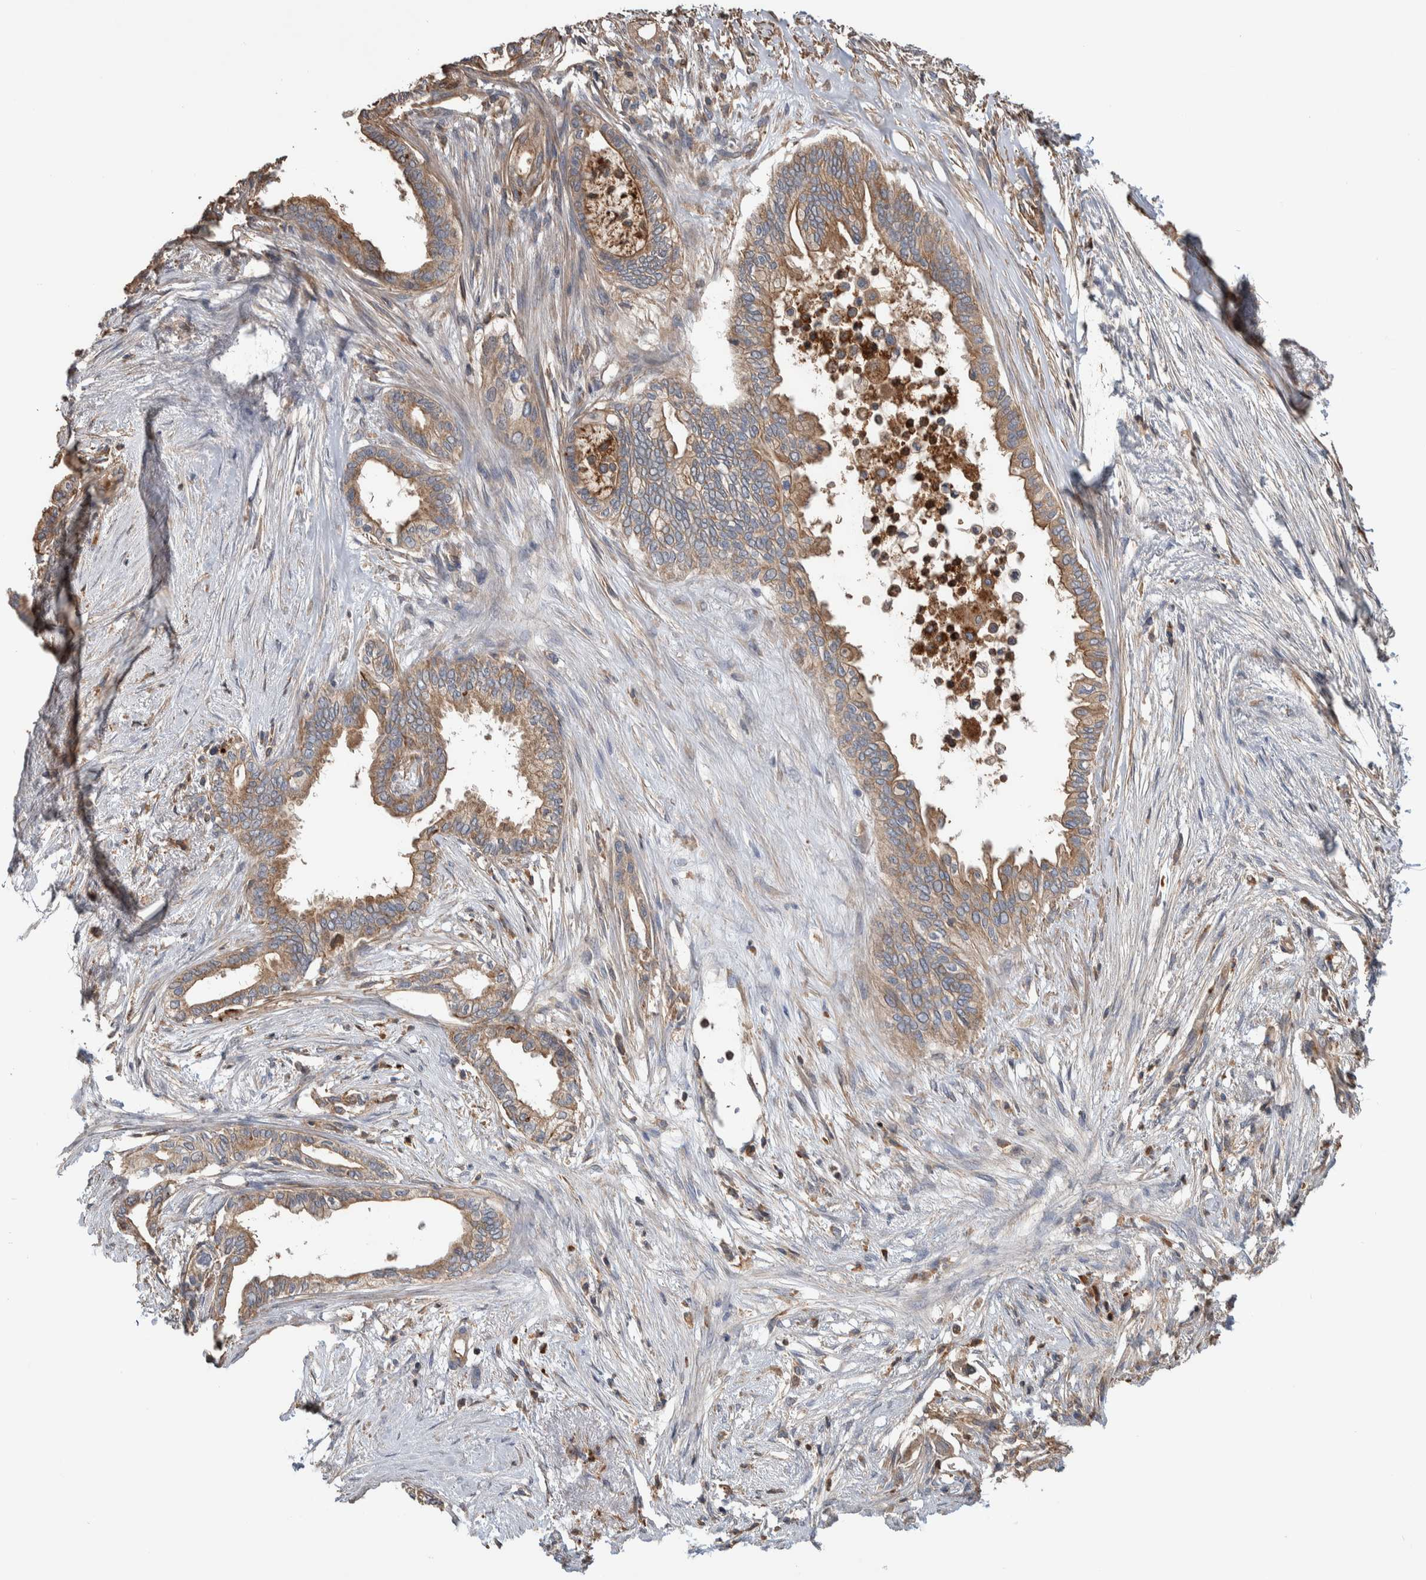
{"staining": {"intensity": "weak", "quantity": ">75%", "location": "cytoplasmic/membranous"}, "tissue": "pancreatic cancer", "cell_type": "Tumor cells", "image_type": "cancer", "snomed": [{"axis": "morphology", "description": "Normal tissue, NOS"}, {"axis": "morphology", "description": "Adenocarcinoma, NOS"}, {"axis": "topography", "description": "Pancreas"}, {"axis": "topography", "description": "Duodenum"}], "caption": "This is a photomicrograph of immunohistochemistry staining of adenocarcinoma (pancreatic), which shows weak staining in the cytoplasmic/membranous of tumor cells.", "gene": "SDCBP", "patient": {"sex": "female", "age": 60}}